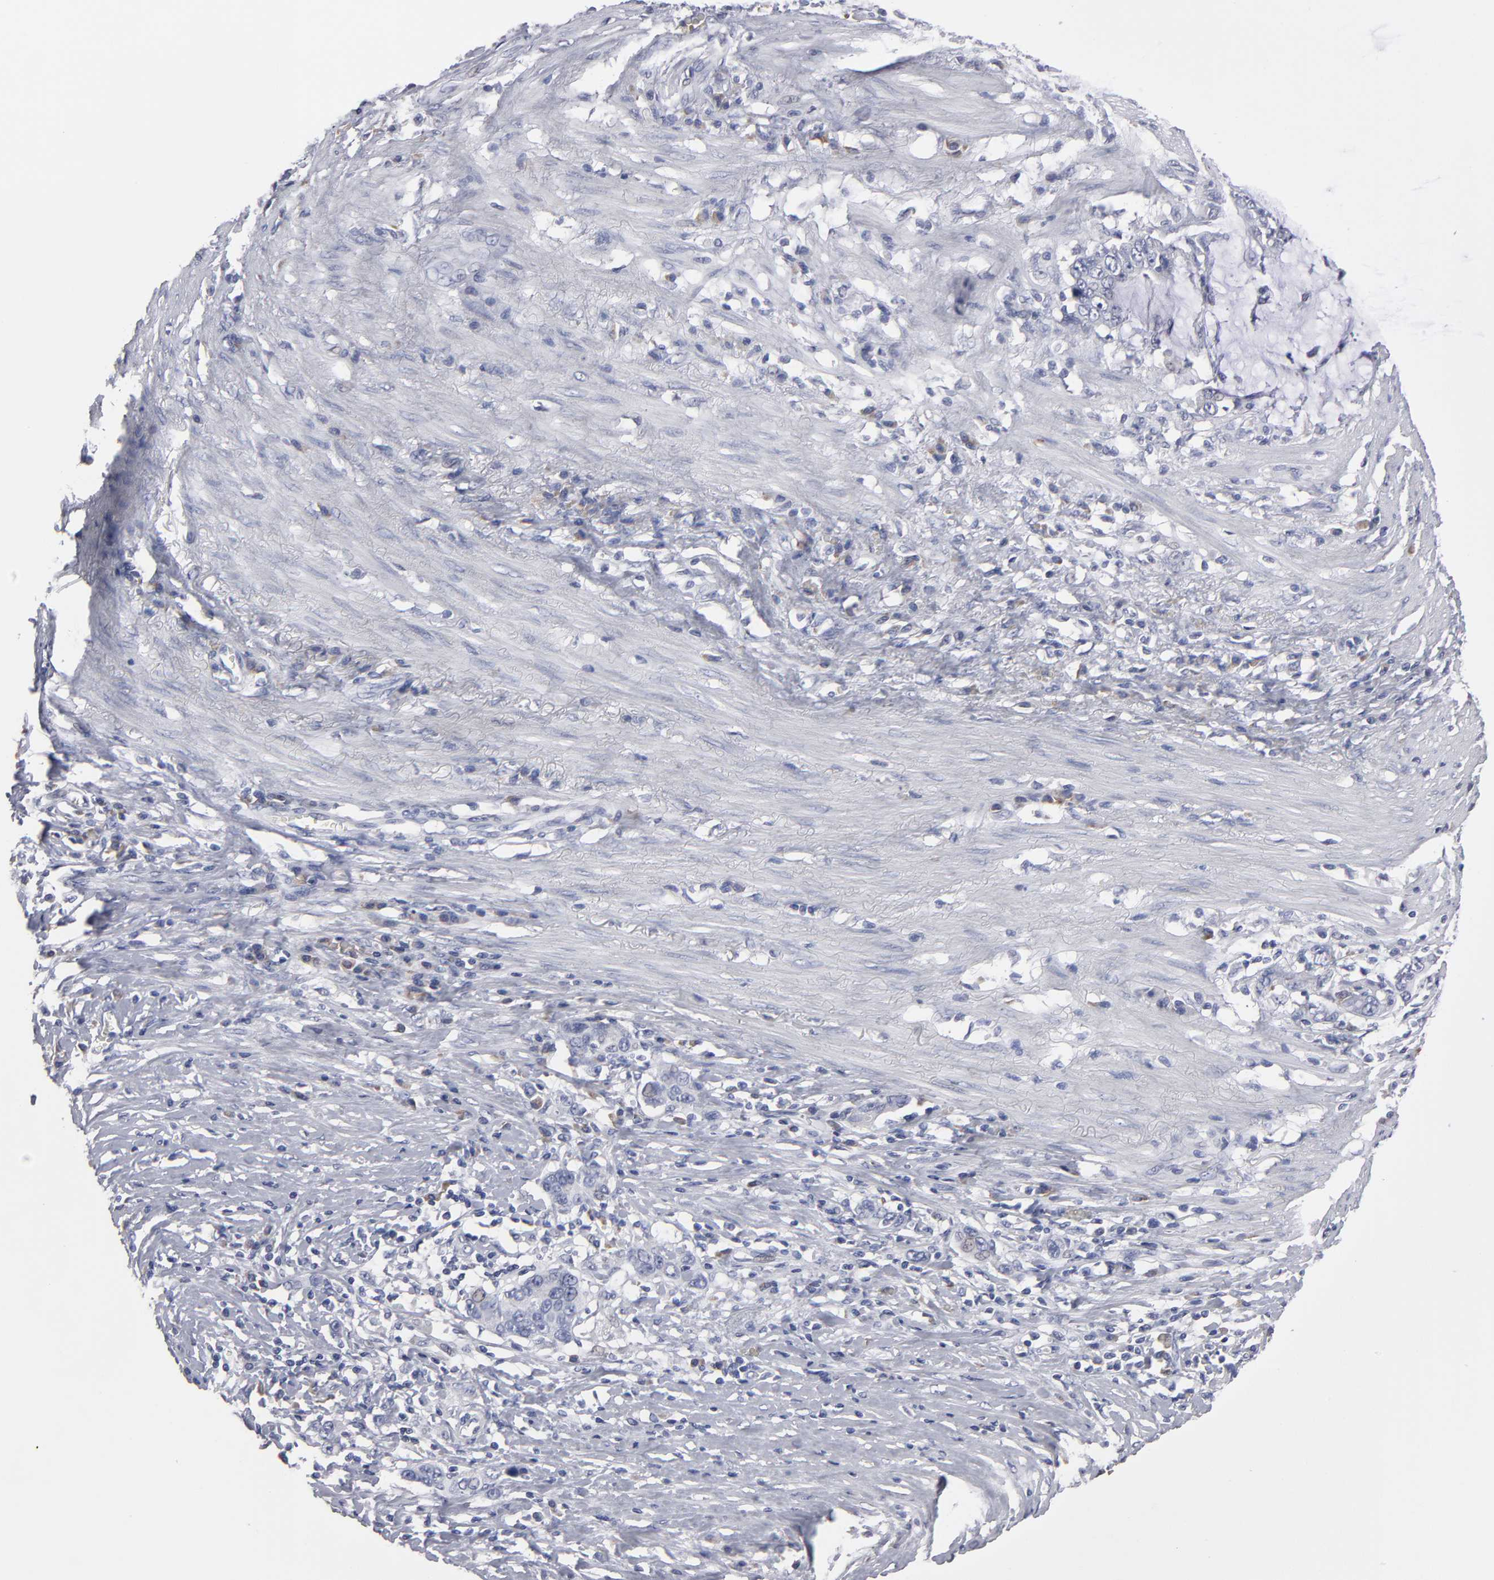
{"staining": {"intensity": "negative", "quantity": "none", "location": "none"}, "tissue": "stomach cancer", "cell_type": "Tumor cells", "image_type": "cancer", "snomed": [{"axis": "morphology", "description": "Adenocarcinoma, NOS"}, {"axis": "topography", "description": "Stomach, lower"}], "caption": "There is no significant staining in tumor cells of adenocarcinoma (stomach).", "gene": "CCDC80", "patient": {"sex": "female", "age": 72}}